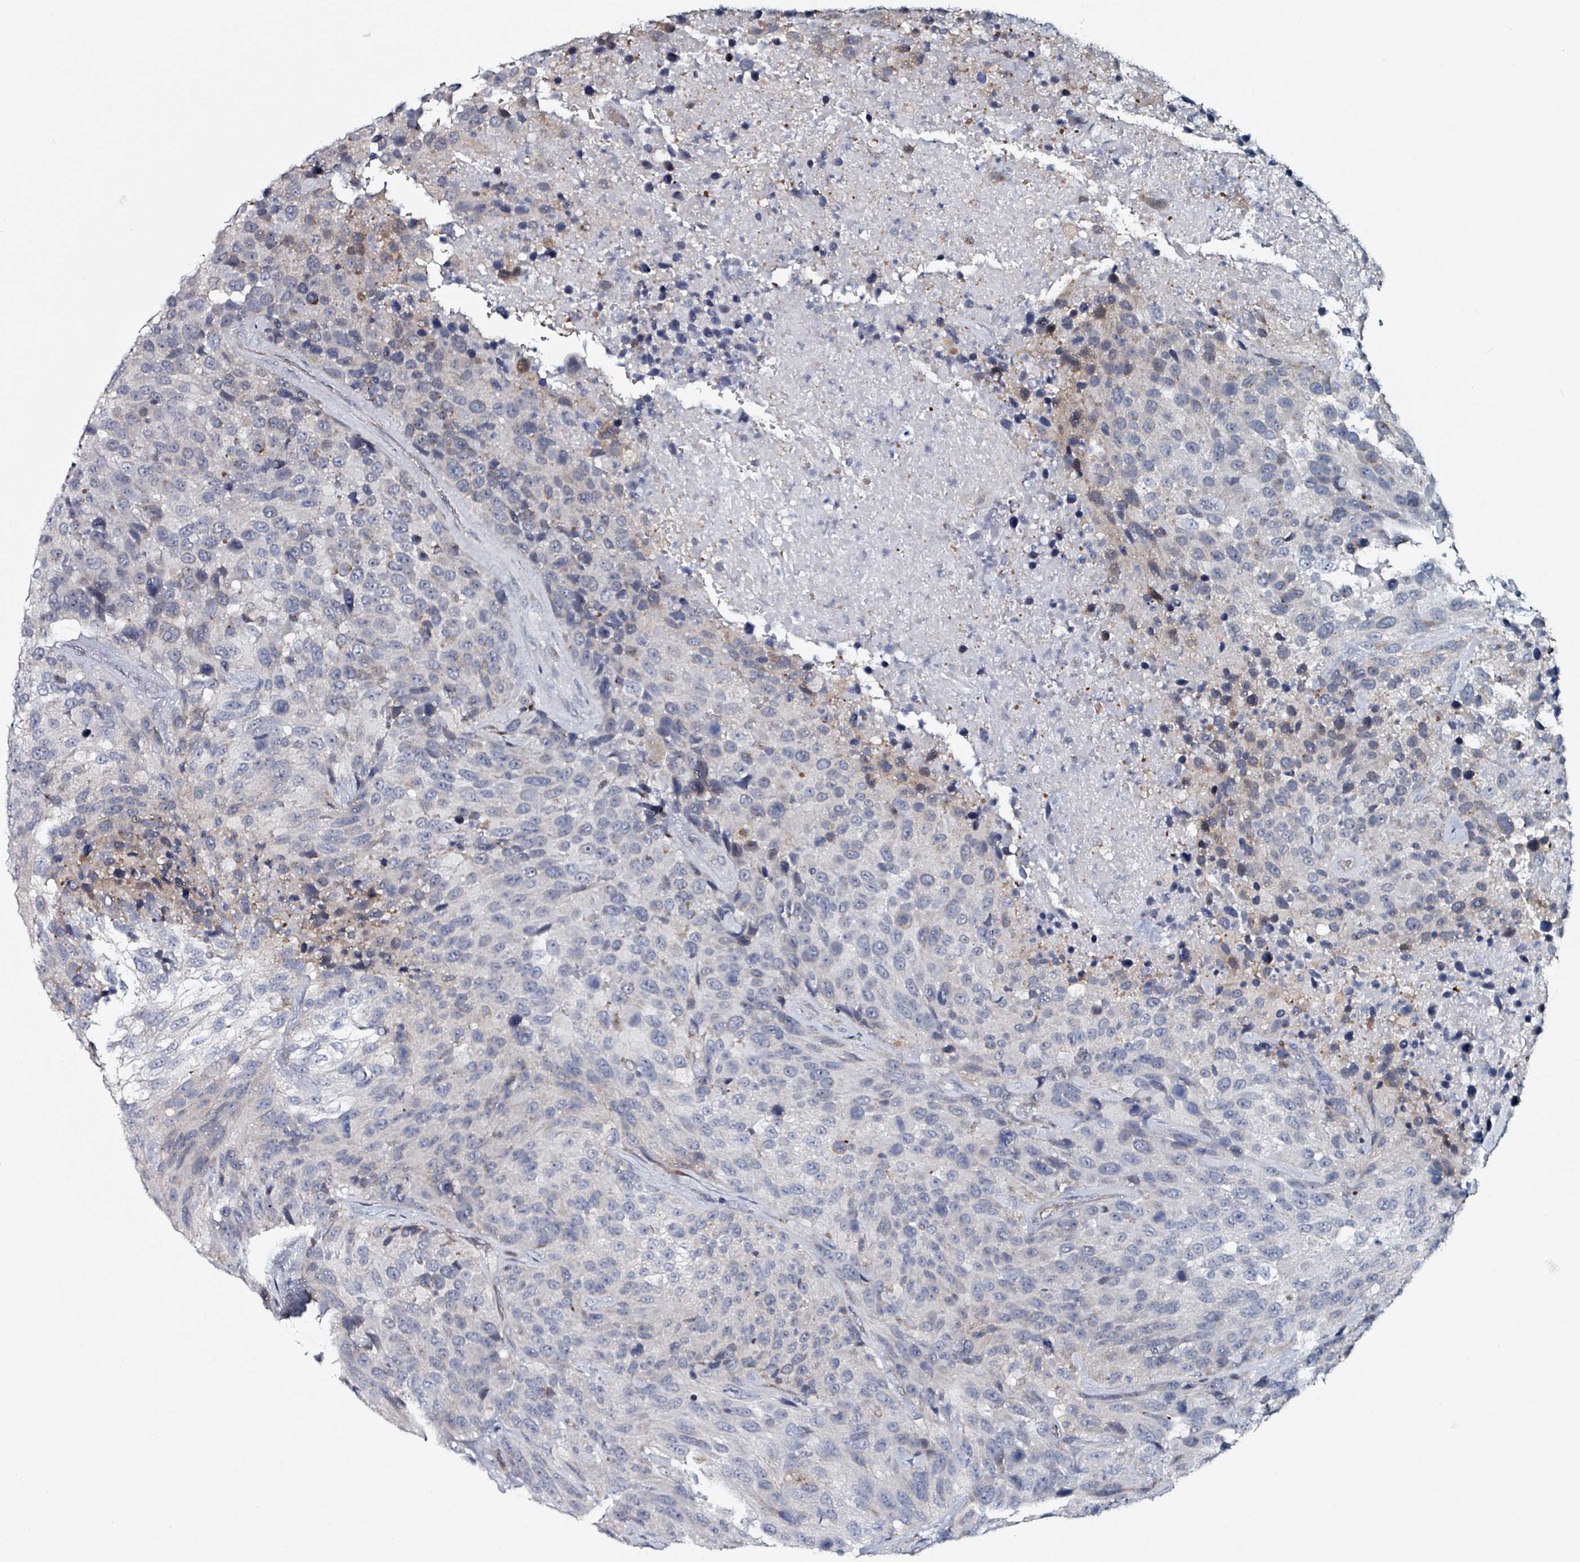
{"staining": {"intensity": "negative", "quantity": "none", "location": "none"}, "tissue": "urothelial cancer", "cell_type": "Tumor cells", "image_type": "cancer", "snomed": [{"axis": "morphology", "description": "Urothelial carcinoma, High grade"}, {"axis": "topography", "description": "Urinary bladder"}], "caption": "Immunohistochemistry of human urothelial cancer reveals no positivity in tumor cells. (DAB immunohistochemistry (IHC) with hematoxylin counter stain).", "gene": "B3GAT3", "patient": {"sex": "female", "age": 70}}